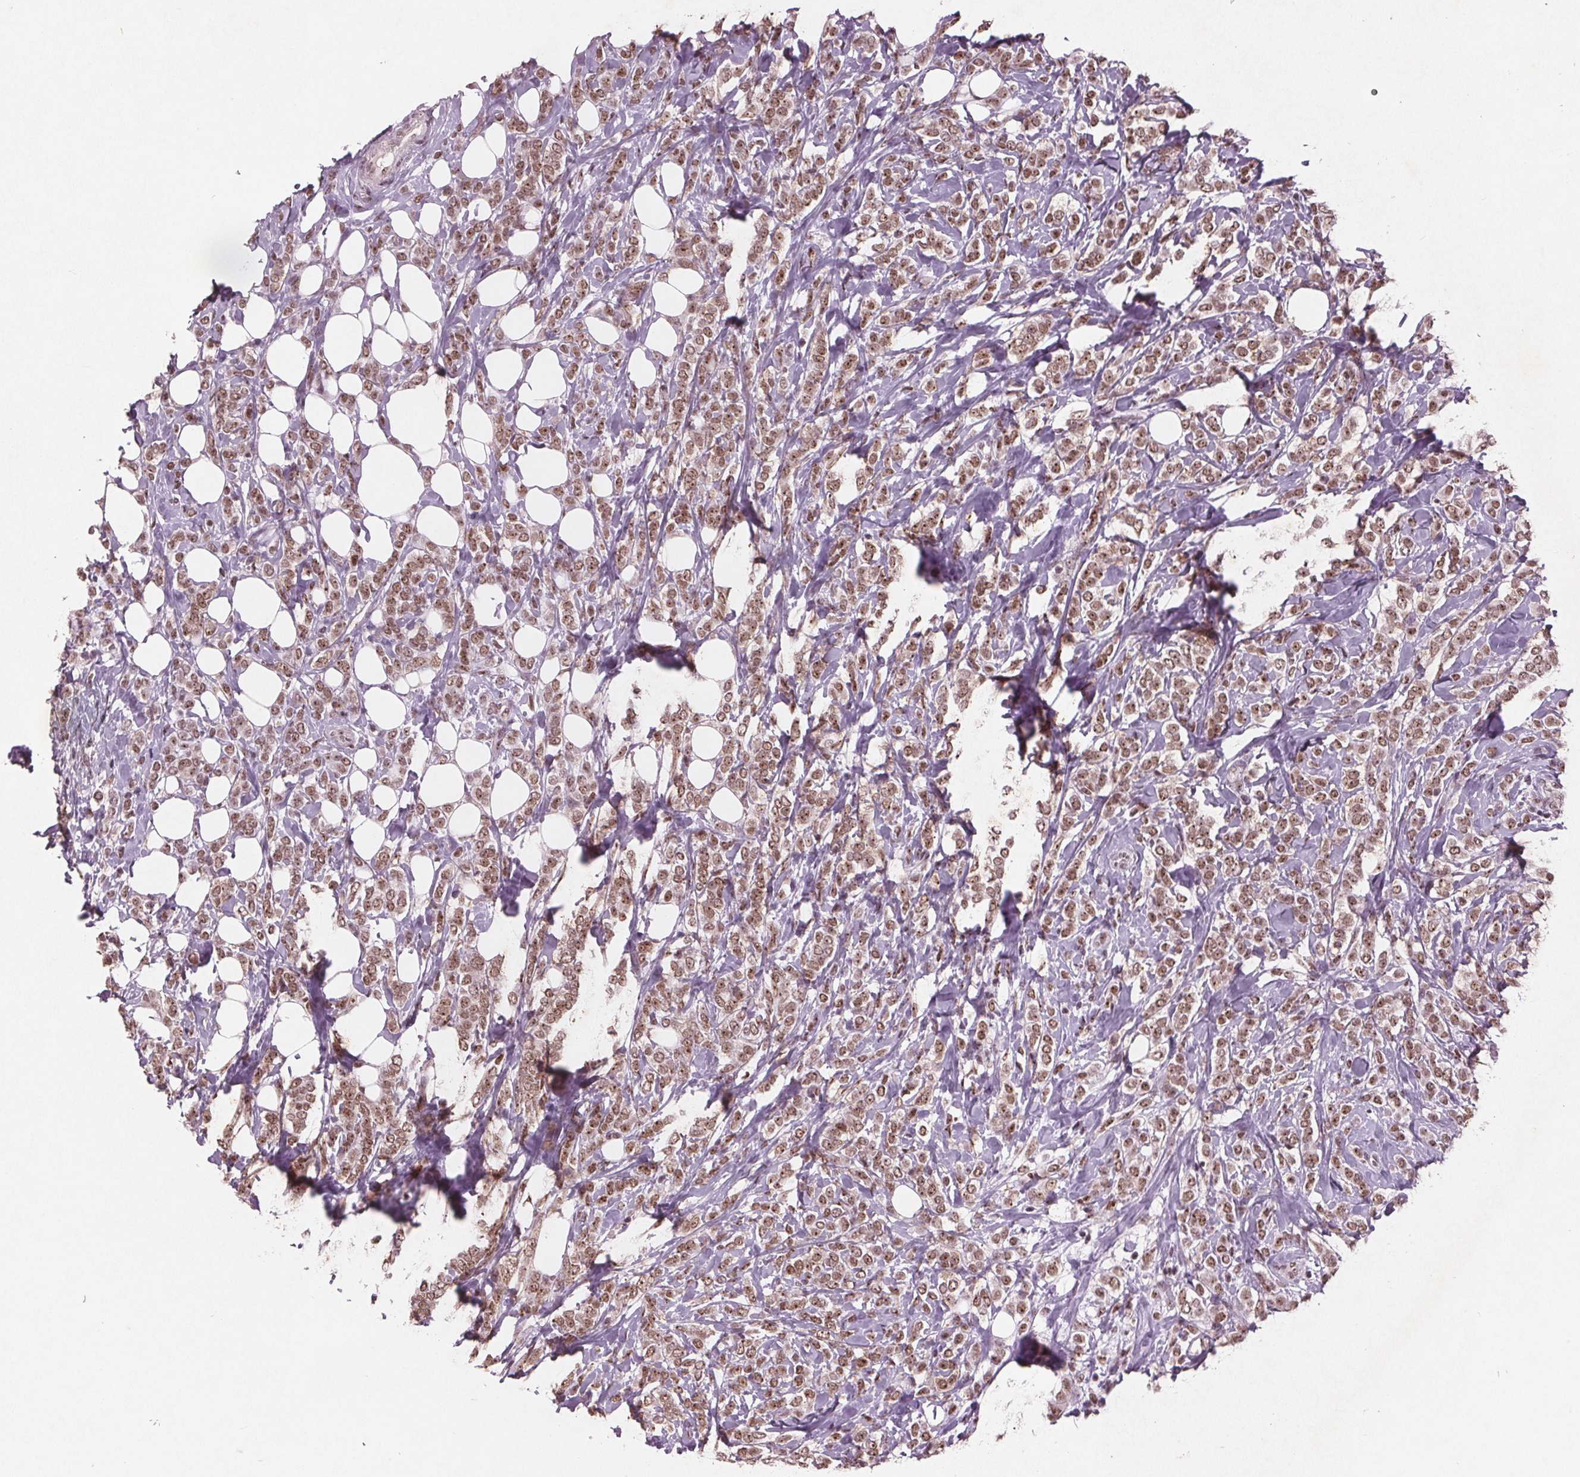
{"staining": {"intensity": "weak", "quantity": ">75%", "location": "nuclear"}, "tissue": "breast cancer", "cell_type": "Tumor cells", "image_type": "cancer", "snomed": [{"axis": "morphology", "description": "Lobular carcinoma"}, {"axis": "topography", "description": "Breast"}], "caption": "Protein analysis of breast cancer (lobular carcinoma) tissue reveals weak nuclear positivity in about >75% of tumor cells.", "gene": "RPS6KA2", "patient": {"sex": "female", "age": 49}}